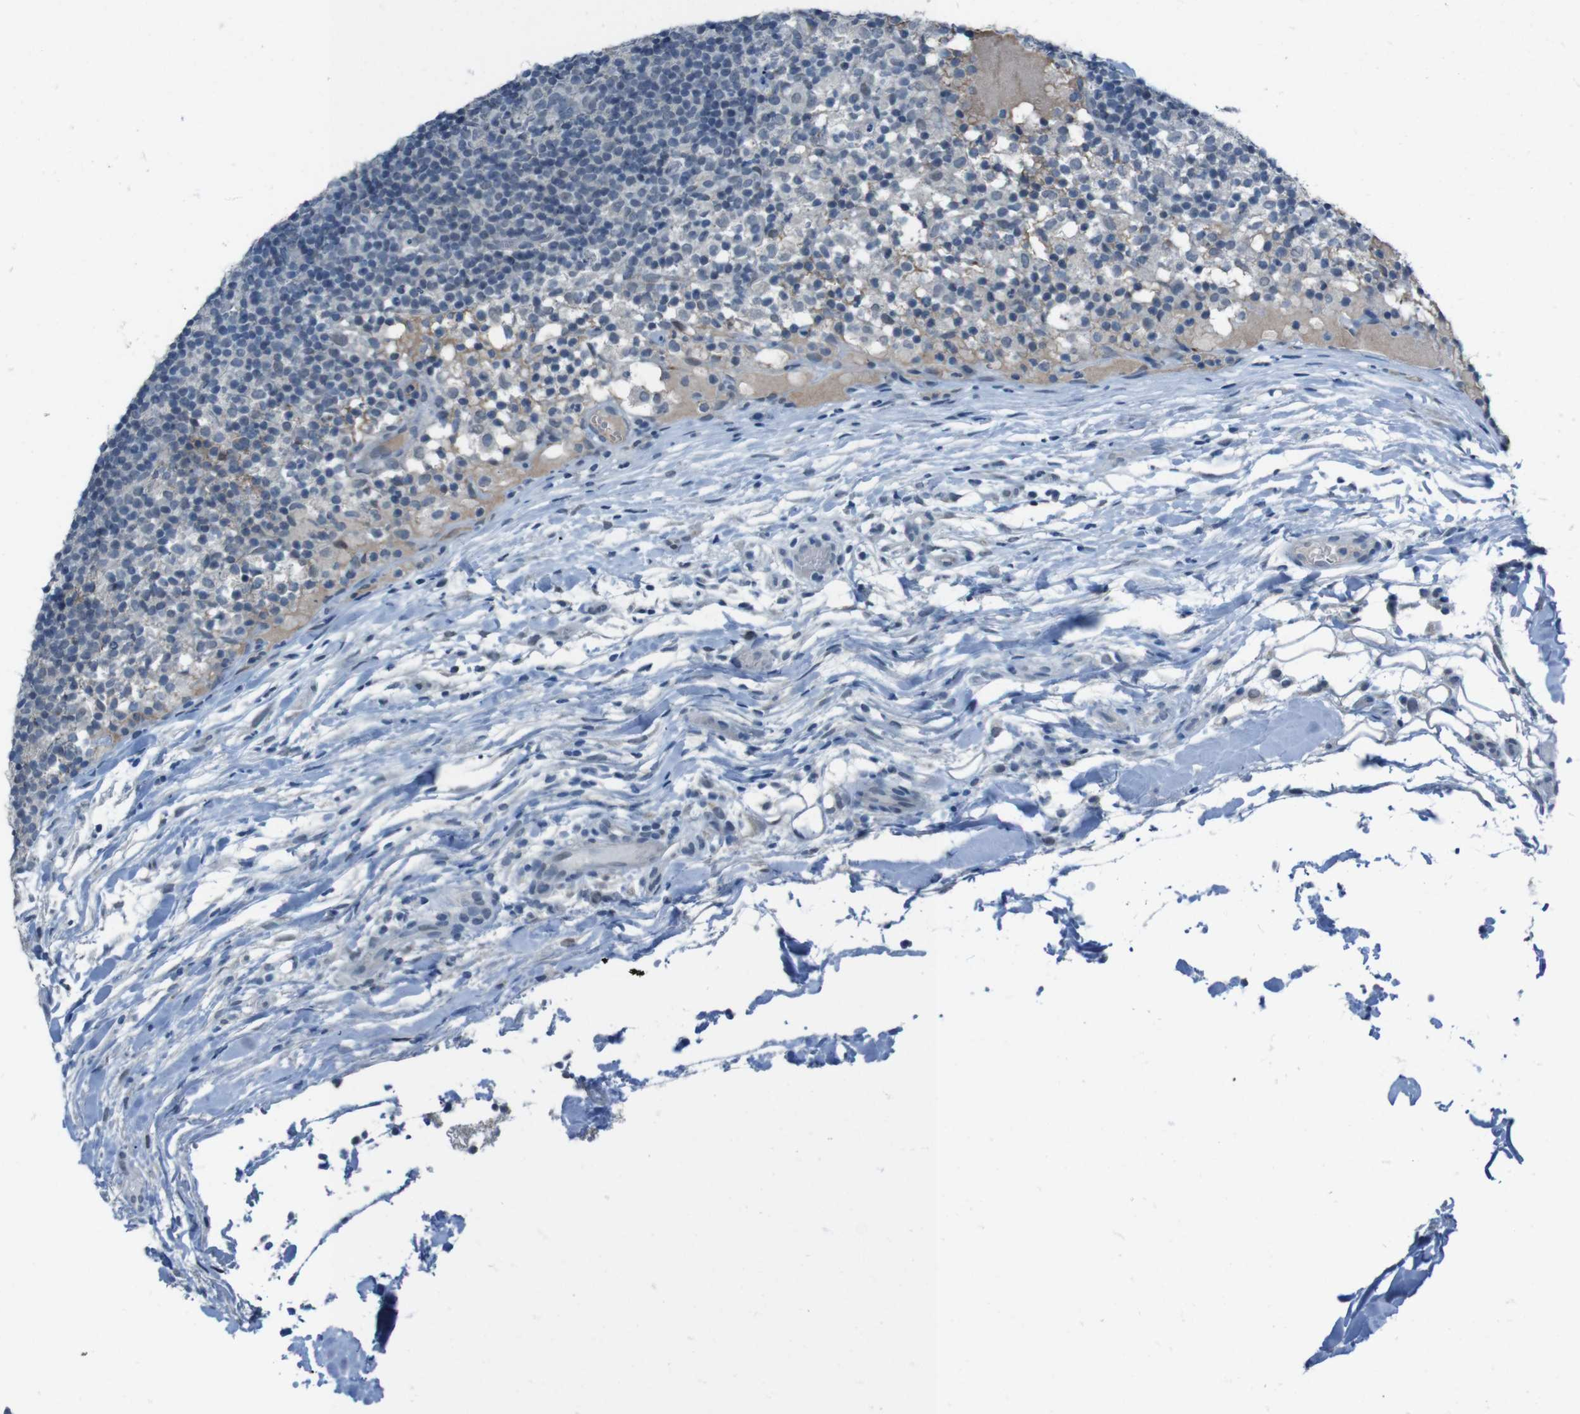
{"staining": {"intensity": "negative", "quantity": "none", "location": "none"}, "tissue": "lymph node", "cell_type": "Germinal center cells", "image_type": "normal", "snomed": [{"axis": "morphology", "description": "Normal tissue, NOS"}, {"axis": "morphology", "description": "Inflammation, NOS"}, {"axis": "topography", "description": "Lymph node"}], "caption": "Immunohistochemical staining of benign human lymph node exhibits no significant positivity in germinal center cells.", "gene": "CDHR2", "patient": {"sex": "male", "age": 55}}